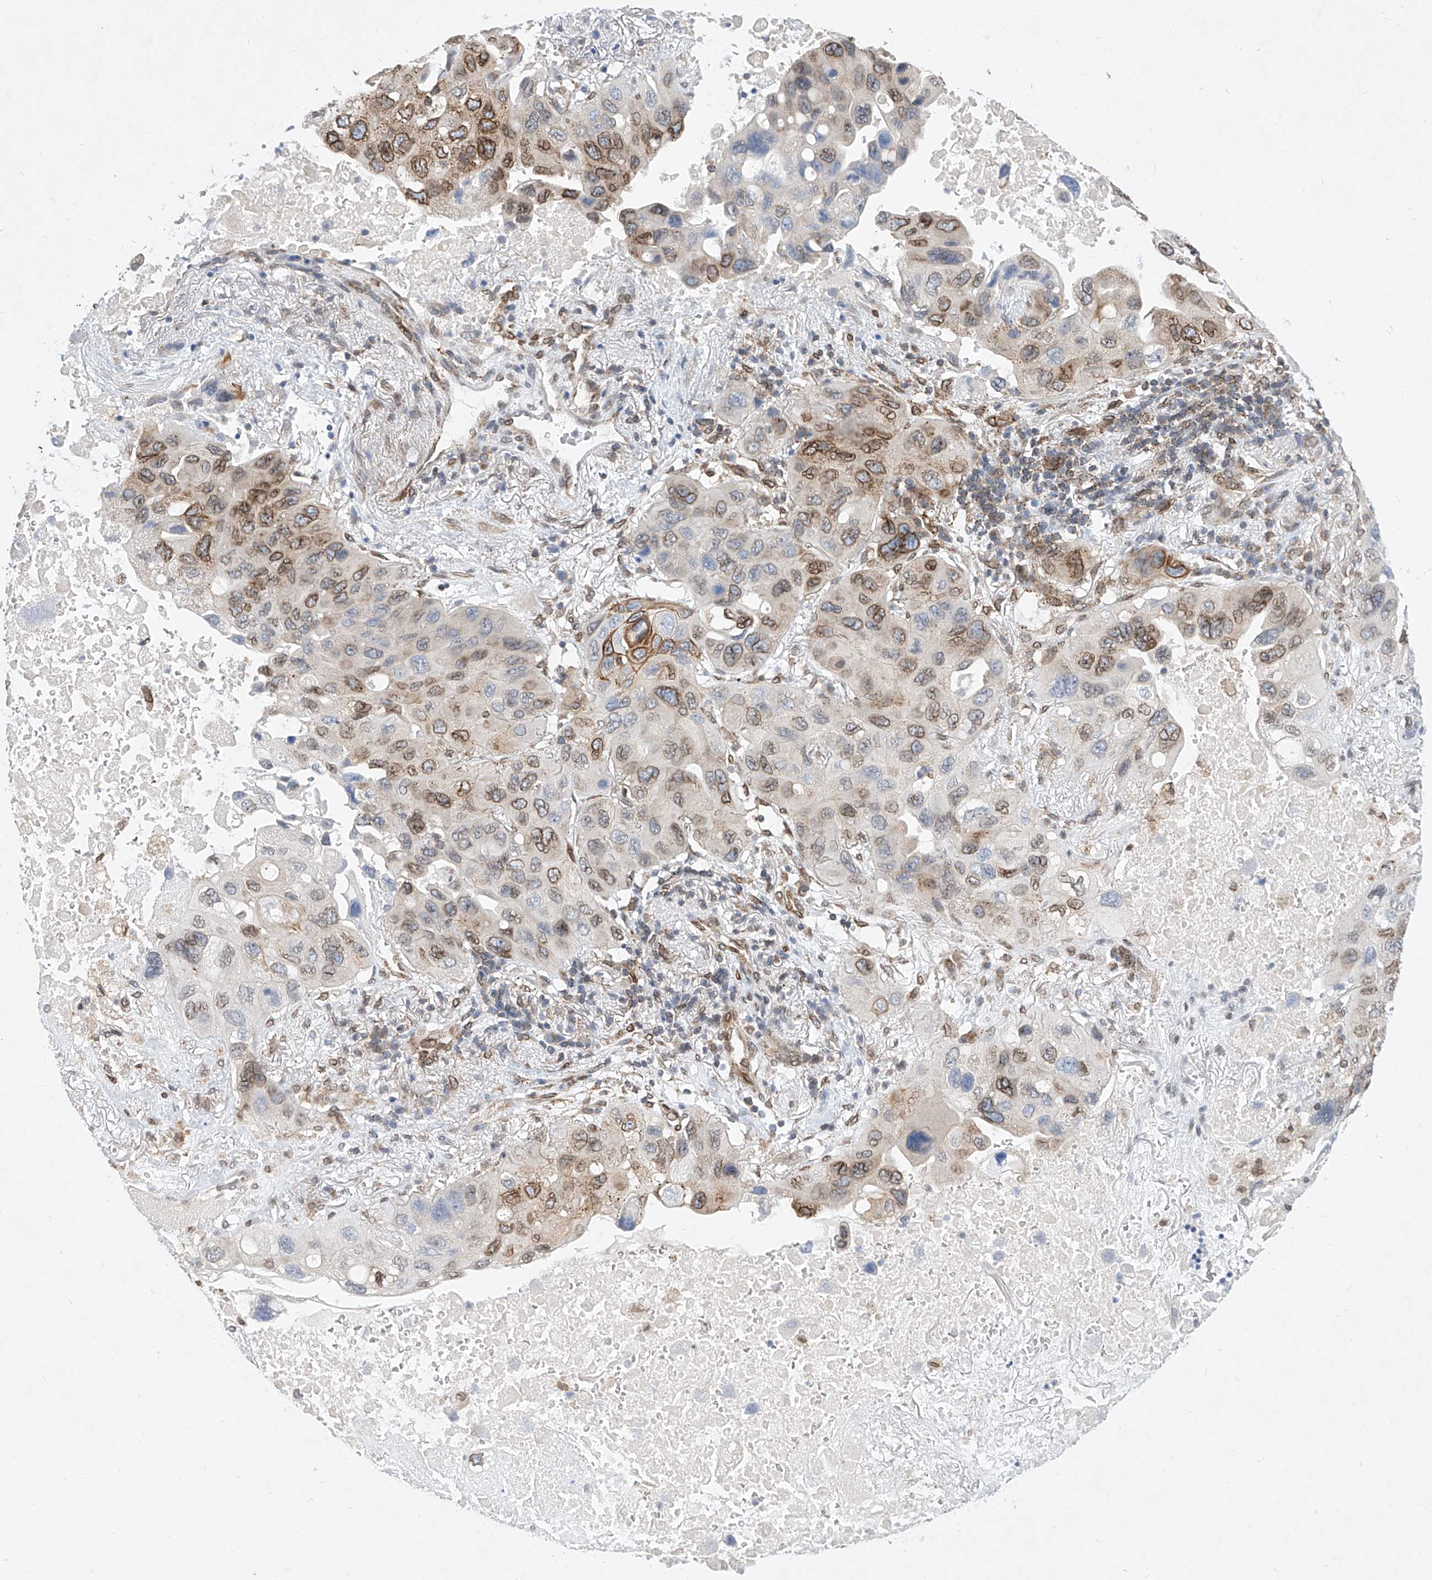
{"staining": {"intensity": "moderate", "quantity": "25%-75%", "location": "cytoplasmic/membranous,nuclear"}, "tissue": "lung cancer", "cell_type": "Tumor cells", "image_type": "cancer", "snomed": [{"axis": "morphology", "description": "Squamous cell carcinoma, NOS"}, {"axis": "topography", "description": "Lung"}], "caption": "Protein analysis of squamous cell carcinoma (lung) tissue reveals moderate cytoplasmic/membranous and nuclear expression in approximately 25%-75% of tumor cells.", "gene": "MX2", "patient": {"sex": "female", "age": 73}}